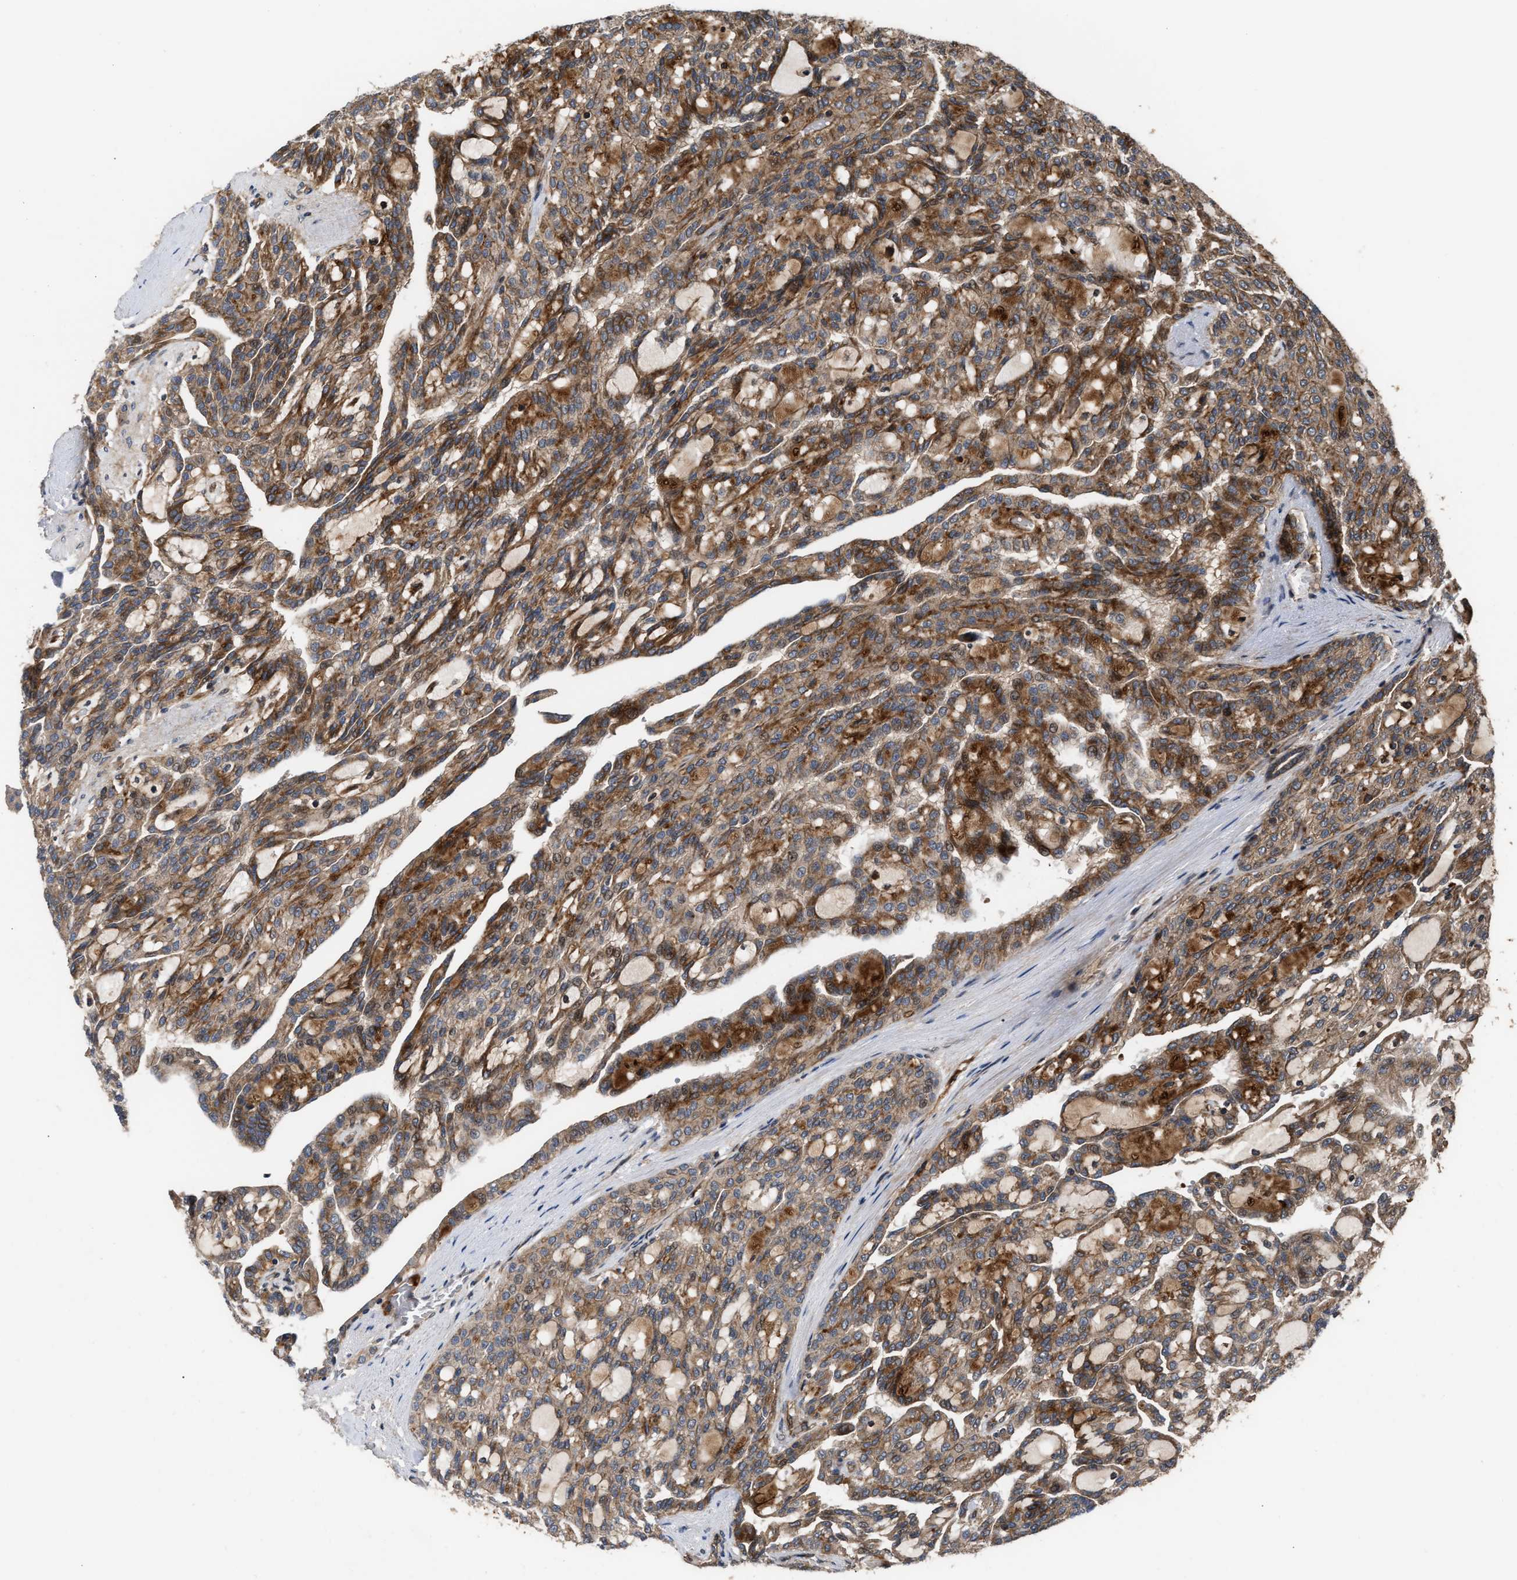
{"staining": {"intensity": "strong", "quantity": ">75%", "location": "cytoplasmic/membranous"}, "tissue": "renal cancer", "cell_type": "Tumor cells", "image_type": "cancer", "snomed": [{"axis": "morphology", "description": "Adenocarcinoma, NOS"}, {"axis": "topography", "description": "Kidney"}], "caption": "Protein expression by IHC reveals strong cytoplasmic/membranous staining in about >75% of tumor cells in renal adenocarcinoma.", "gene": "STAU1", "patient": {"sex": "male", "age": 63}}